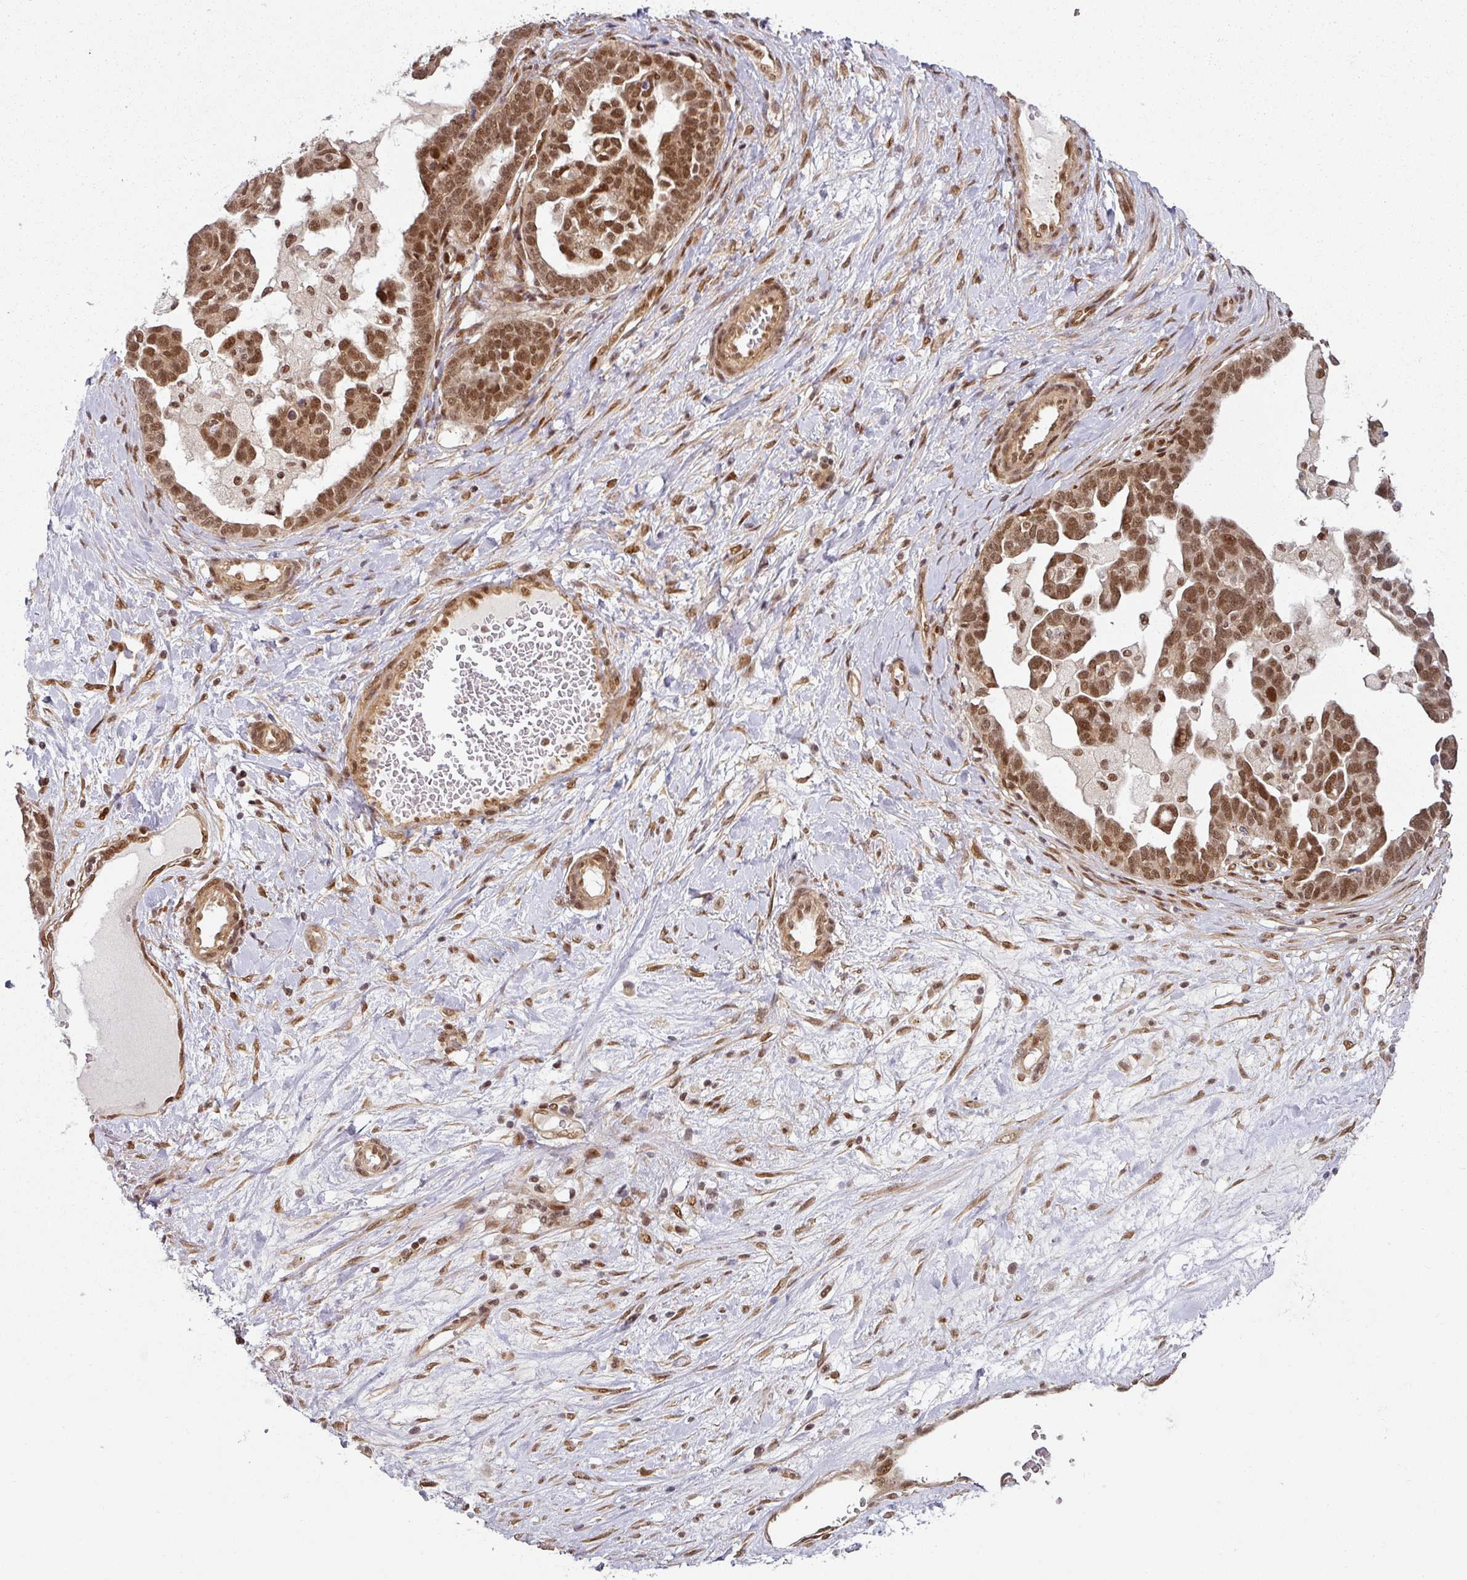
{"staining": {"intensity": "moderate", "quantity": ">75%", "location": "nuclear"}, "tissue": "ovarian cancer", "cell_type": "Tumor cells", "image_type": "cancer", "snomed": [{"axis": "morphology", "description": "Cystadenocarcinoma, serous, NOS"}, {"axis": "topography", "description": "Ovary"}], "caption": "Immunohistochemistry histopathology image of ovarian cancer (serous cystadenocarcinoma) stained for a protein (brown), which exhibits medium levels of moderate nuclear positivity in about >75% of tumor cells.", "gene": "SIK3", "patient": {"sex": "female", "age": 54}}